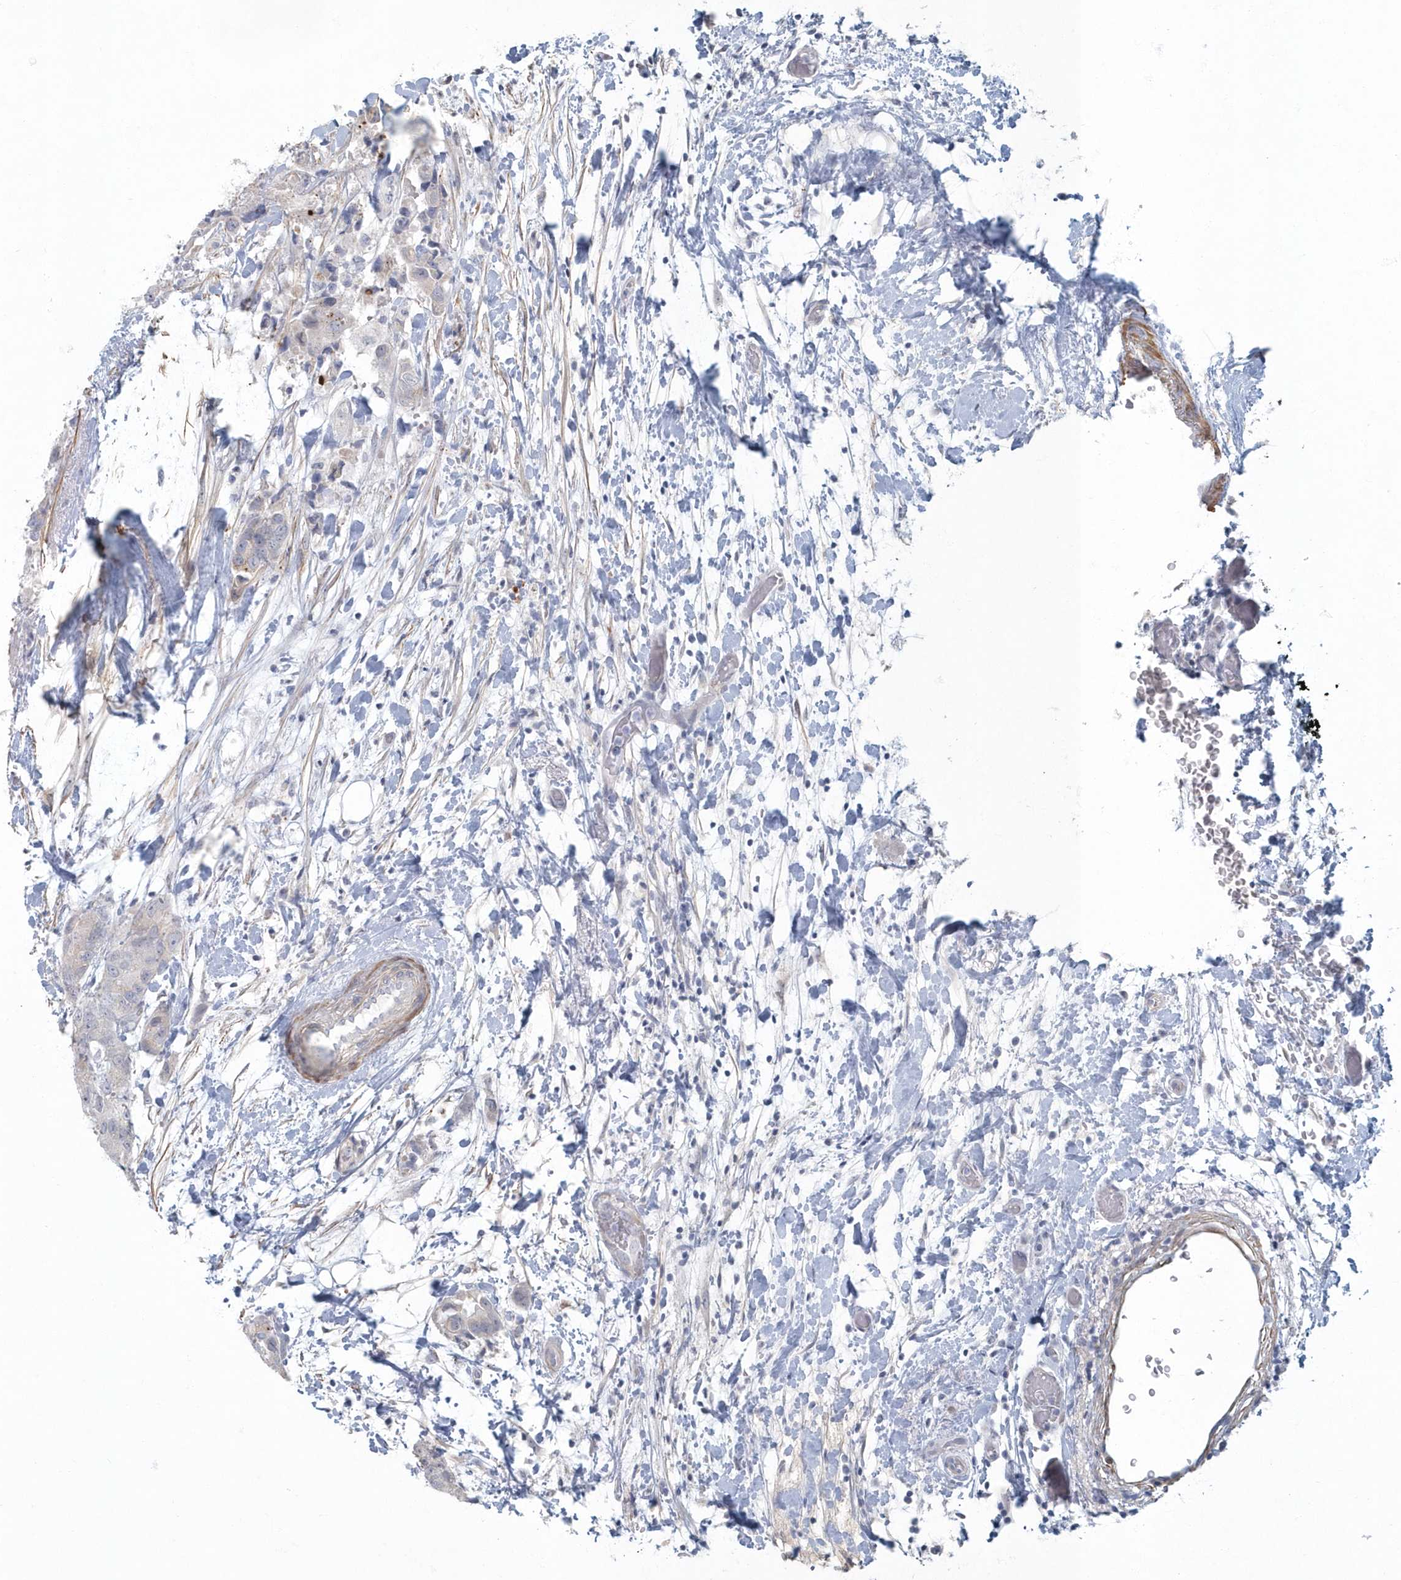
{"staining": {"intensity": "negative", "quantity": "none", "location": "none"}, "tissue": "breast cancer", "cell_type": "Tumor cells", "image_type": "cancer", "snomed": [{"axis": "morphology", "description": "Duct carcinoma"}, {"axis": "topography", "description": "Breast"}], "caption": "Immunohistochemical staining of breast cancer shows no significant positivity in tumor cells.", "gene": "MYOT", "patient": {"sex": "female", "age": 62}}